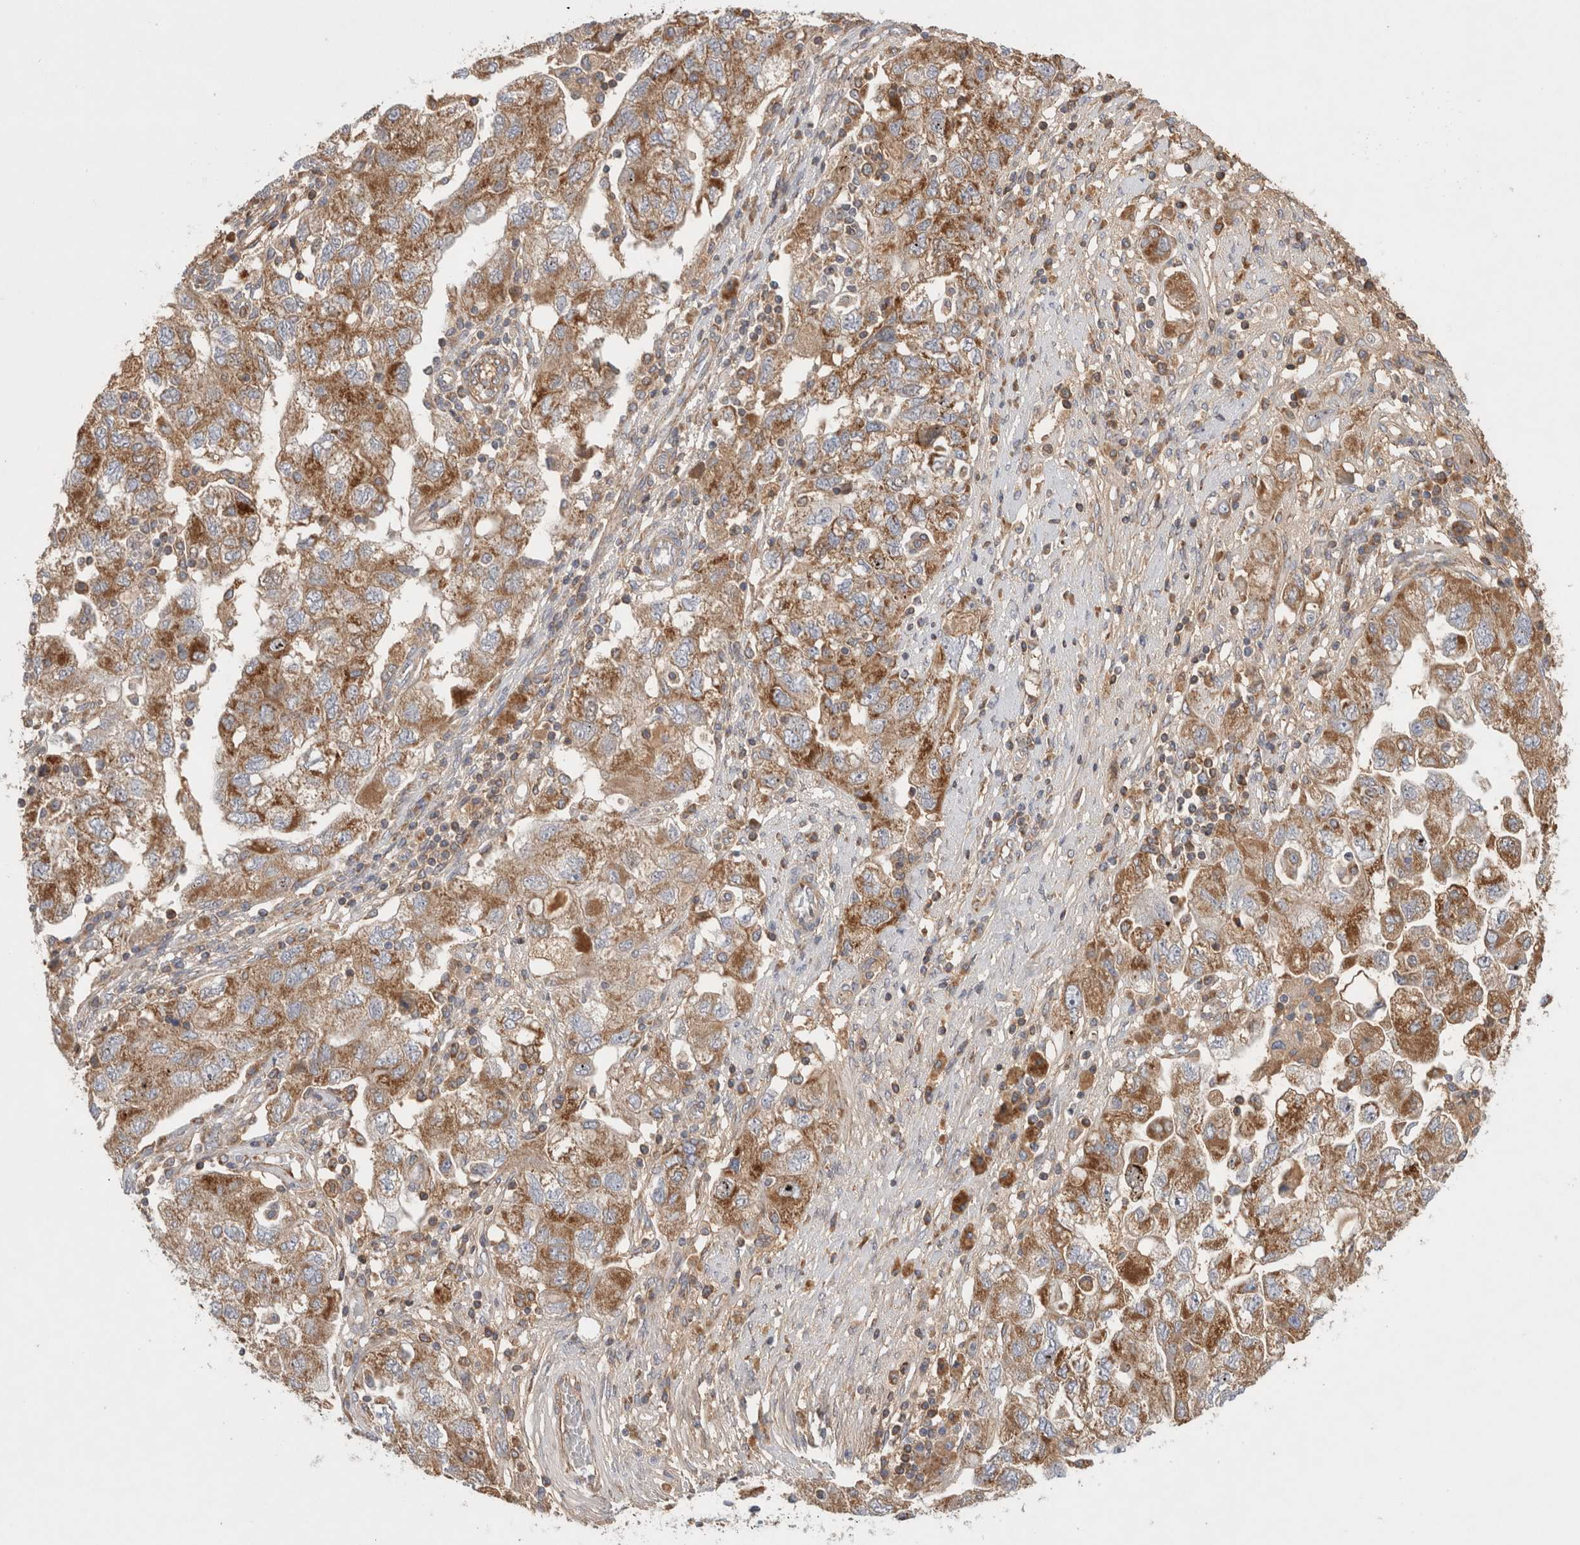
{"staining": {"intensity": "moderate", "quantity": ">75%", "location": "cytoplasmic/membranous"}, "tissue": "ovarian cancer", "cell_type": "Tumor cells", "image_type": "cancer", "snomed": [{"axis": "morphology", "description": "Carcinoma, NOS"}, {"axis": "morphology", "description": "Cystadenocarcinoma, serous, NOS"}, {"axis": "topography", "description": "Ovary"}], "caption": "Human carcinoma (ovarian) stained with a protein marker shows moderate staining in tumor cells.", "gene": "MRPS28", "patient": {"sex": "female", "age": 69}}